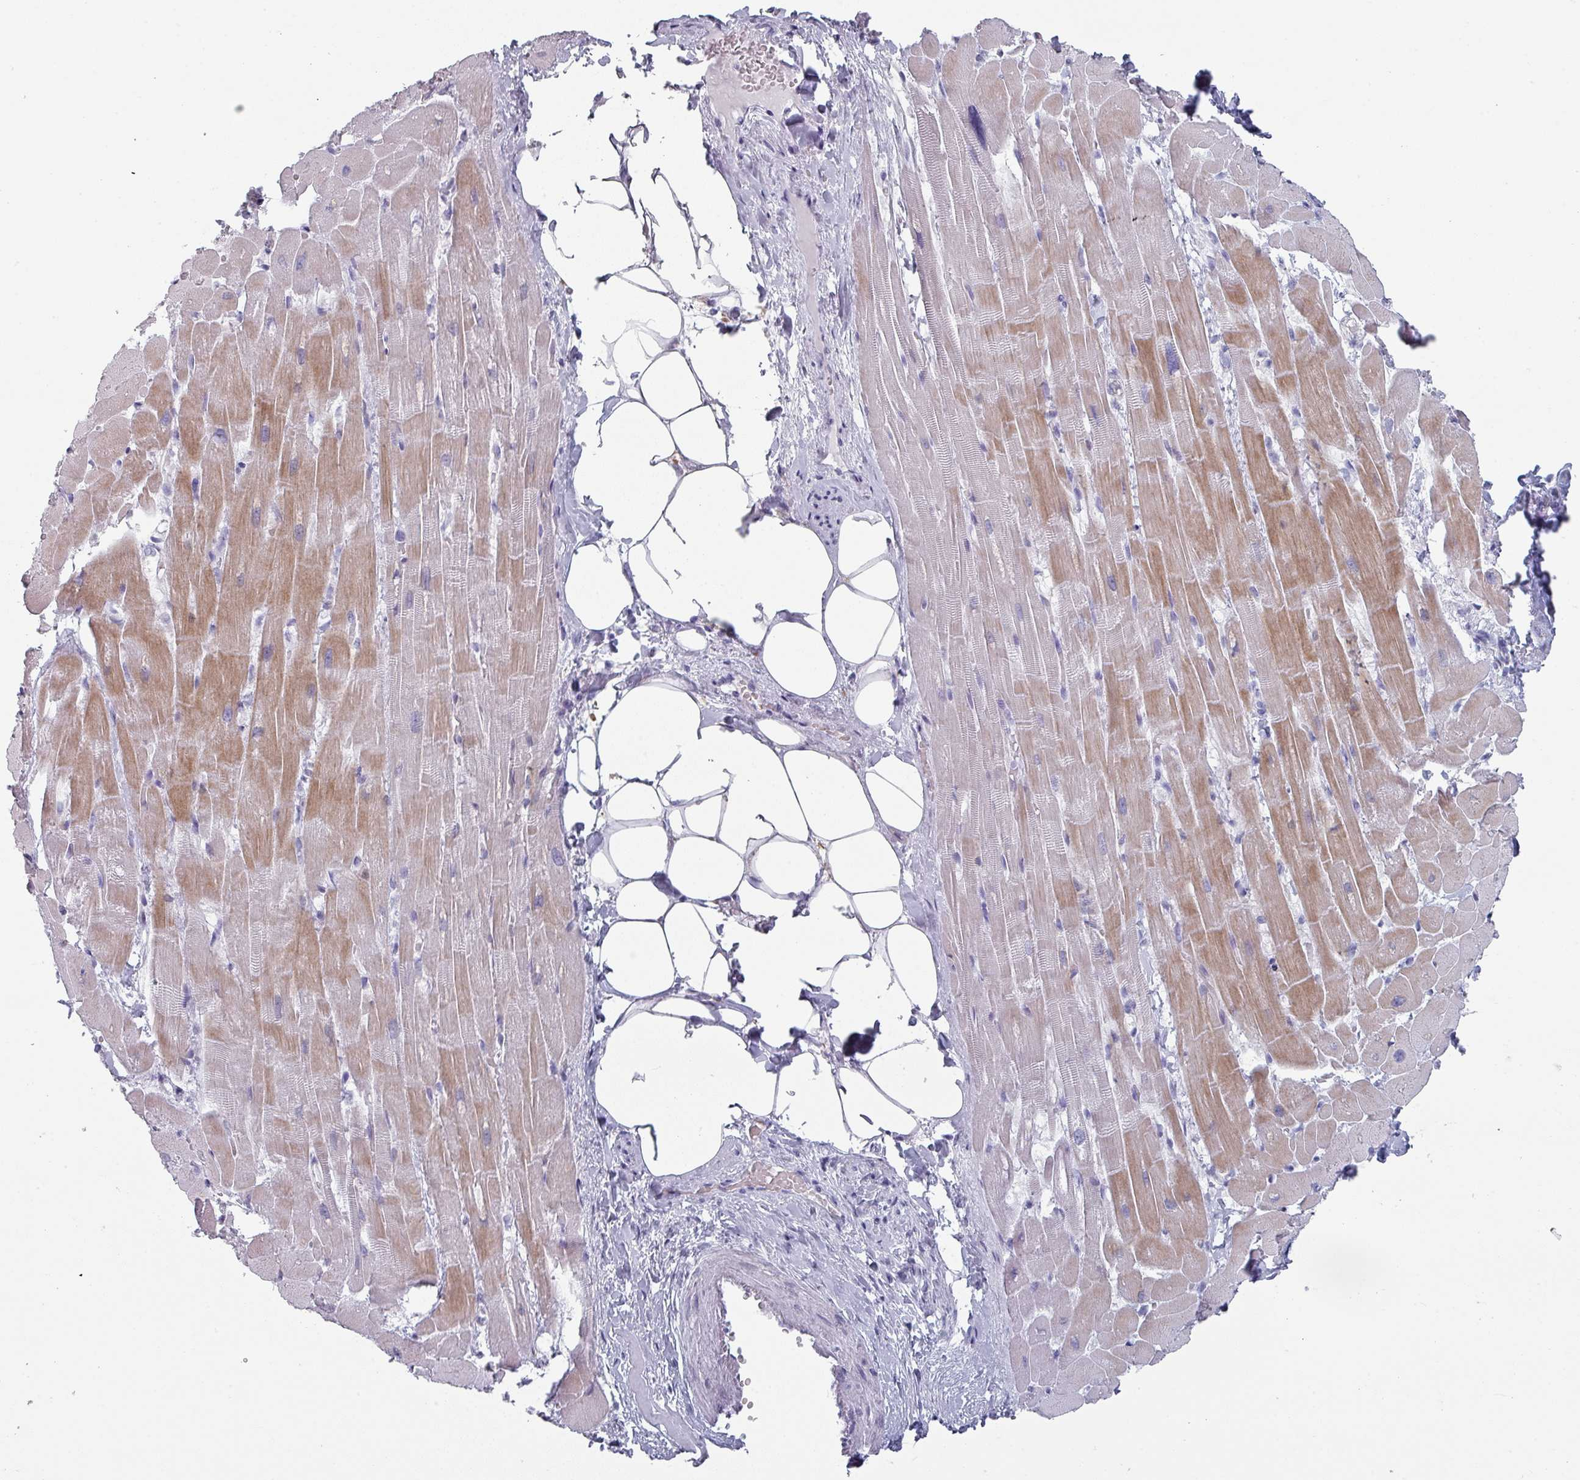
{"staining": {"intensity": "moderate", "quantity": "<25%", "location": "cytoplasmic/membranous"}, "tissue": "heart muscle", "cell_type": "Cardiomyocytes", "image_type": "normal", "snomed": [{"axis": "morphology", "description": "Normal tissue, NOS"}, {"axis": "topography", "description": "Heart"}], "caption": "An image of heart muscle stained for a protein shows moderate cytoplasmic/membranous brown staining in cardiomyocytes. Using DAB (brown) and hematoxylin (blue) stains, captured at high magnification using brightfield microscopy.", "gene": "SLC35G2", "patient": {"sex": "male", "age": 37}}